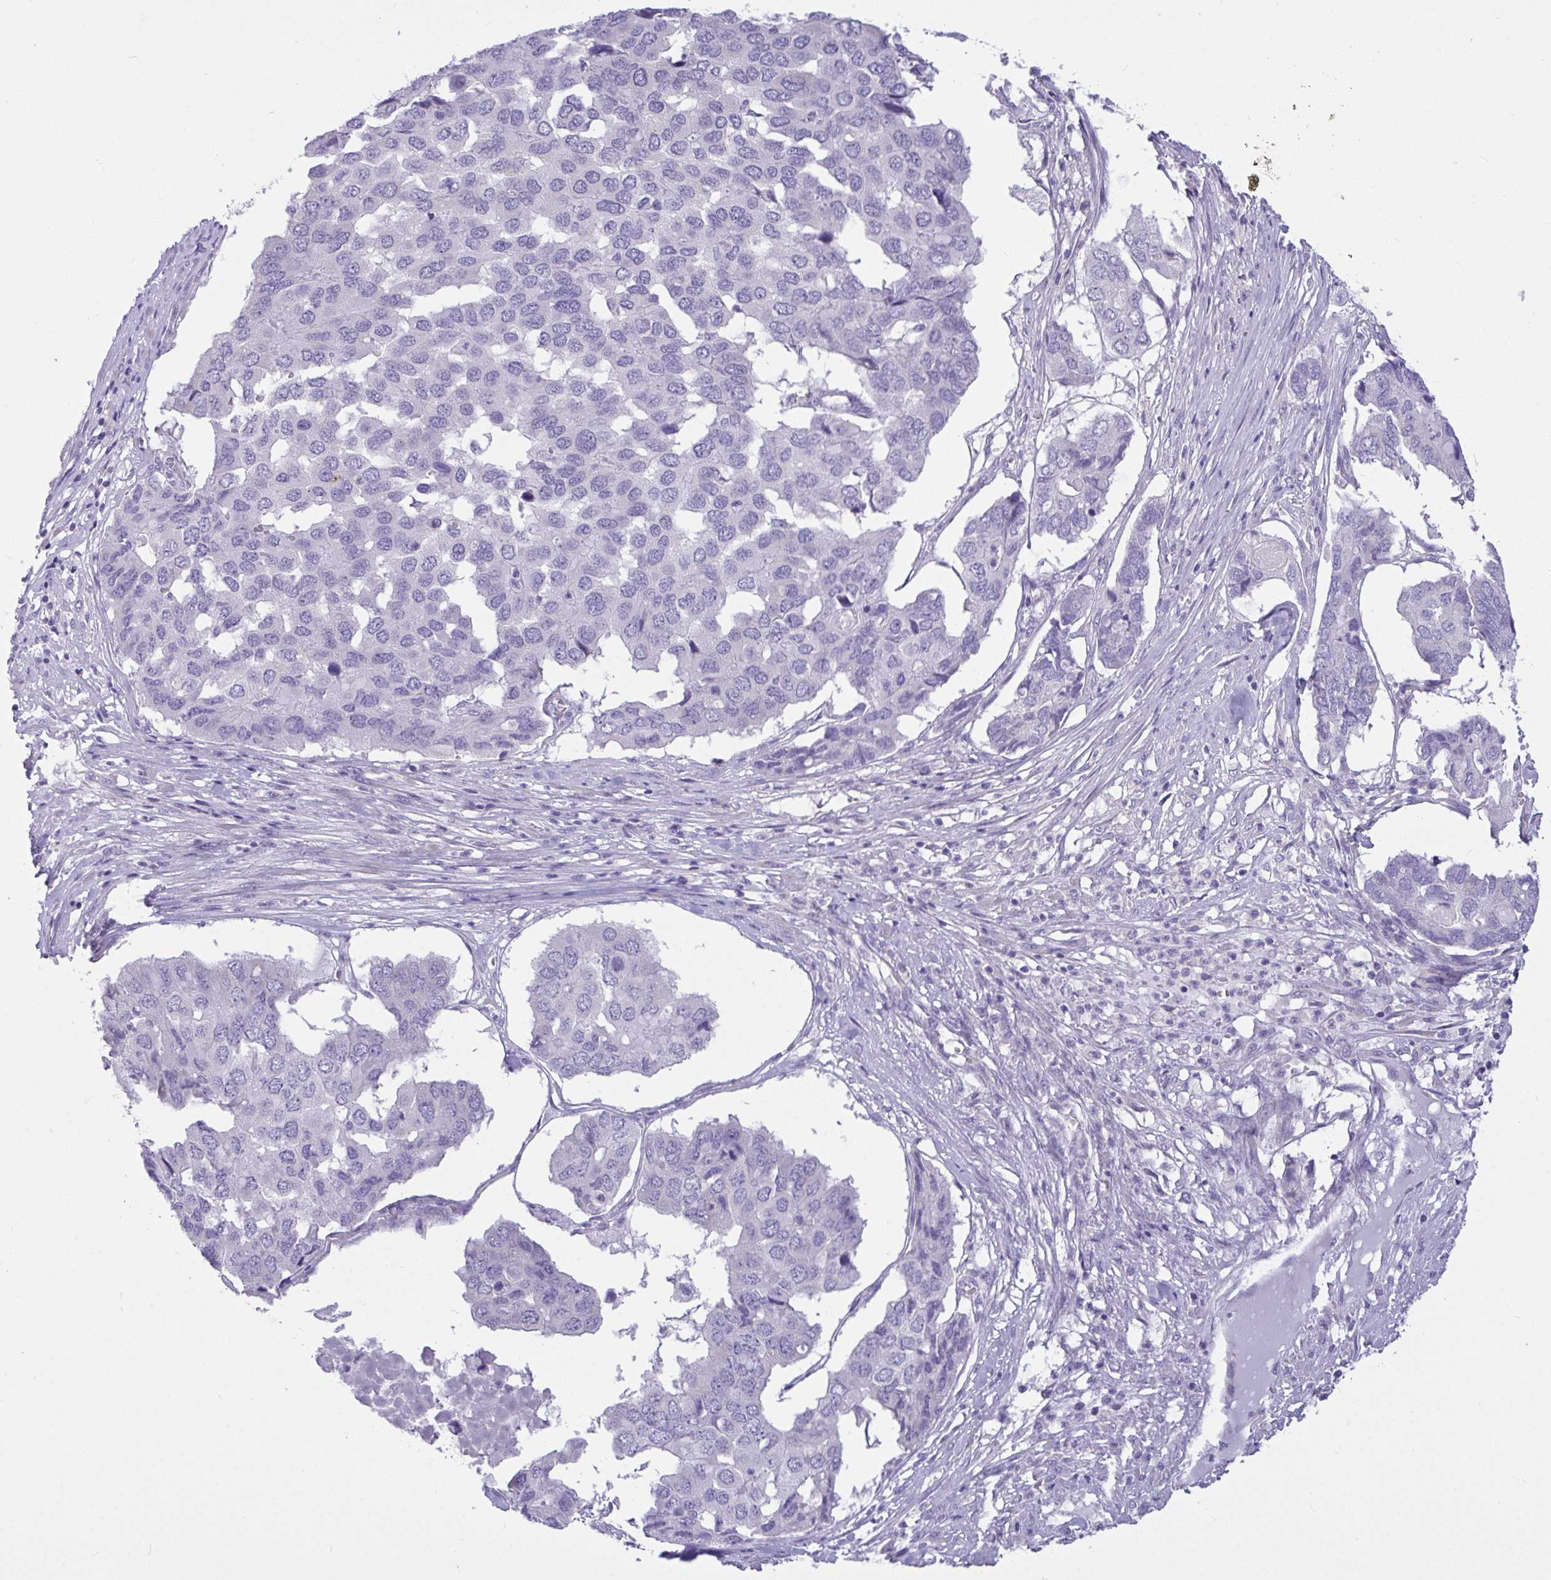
{"staining": {"intensity": "negative", "quantity": "none", "location": "none"}, "tissue": "pancreatic cancer", "cell_type": "Tumor cells", "image_type": "cancer", "snomed": [{"axis": "morphology", "description": "Adenocarcinoma, NOS"}, {"axis": "topography", "description": "Pancreas"}], "caption": "The image reveals no staining of tumor cells in pancreatic cancer (adenocarcinoma).", "gene": "C4orf33", "patient": {"sex": "male", "age": 50}}